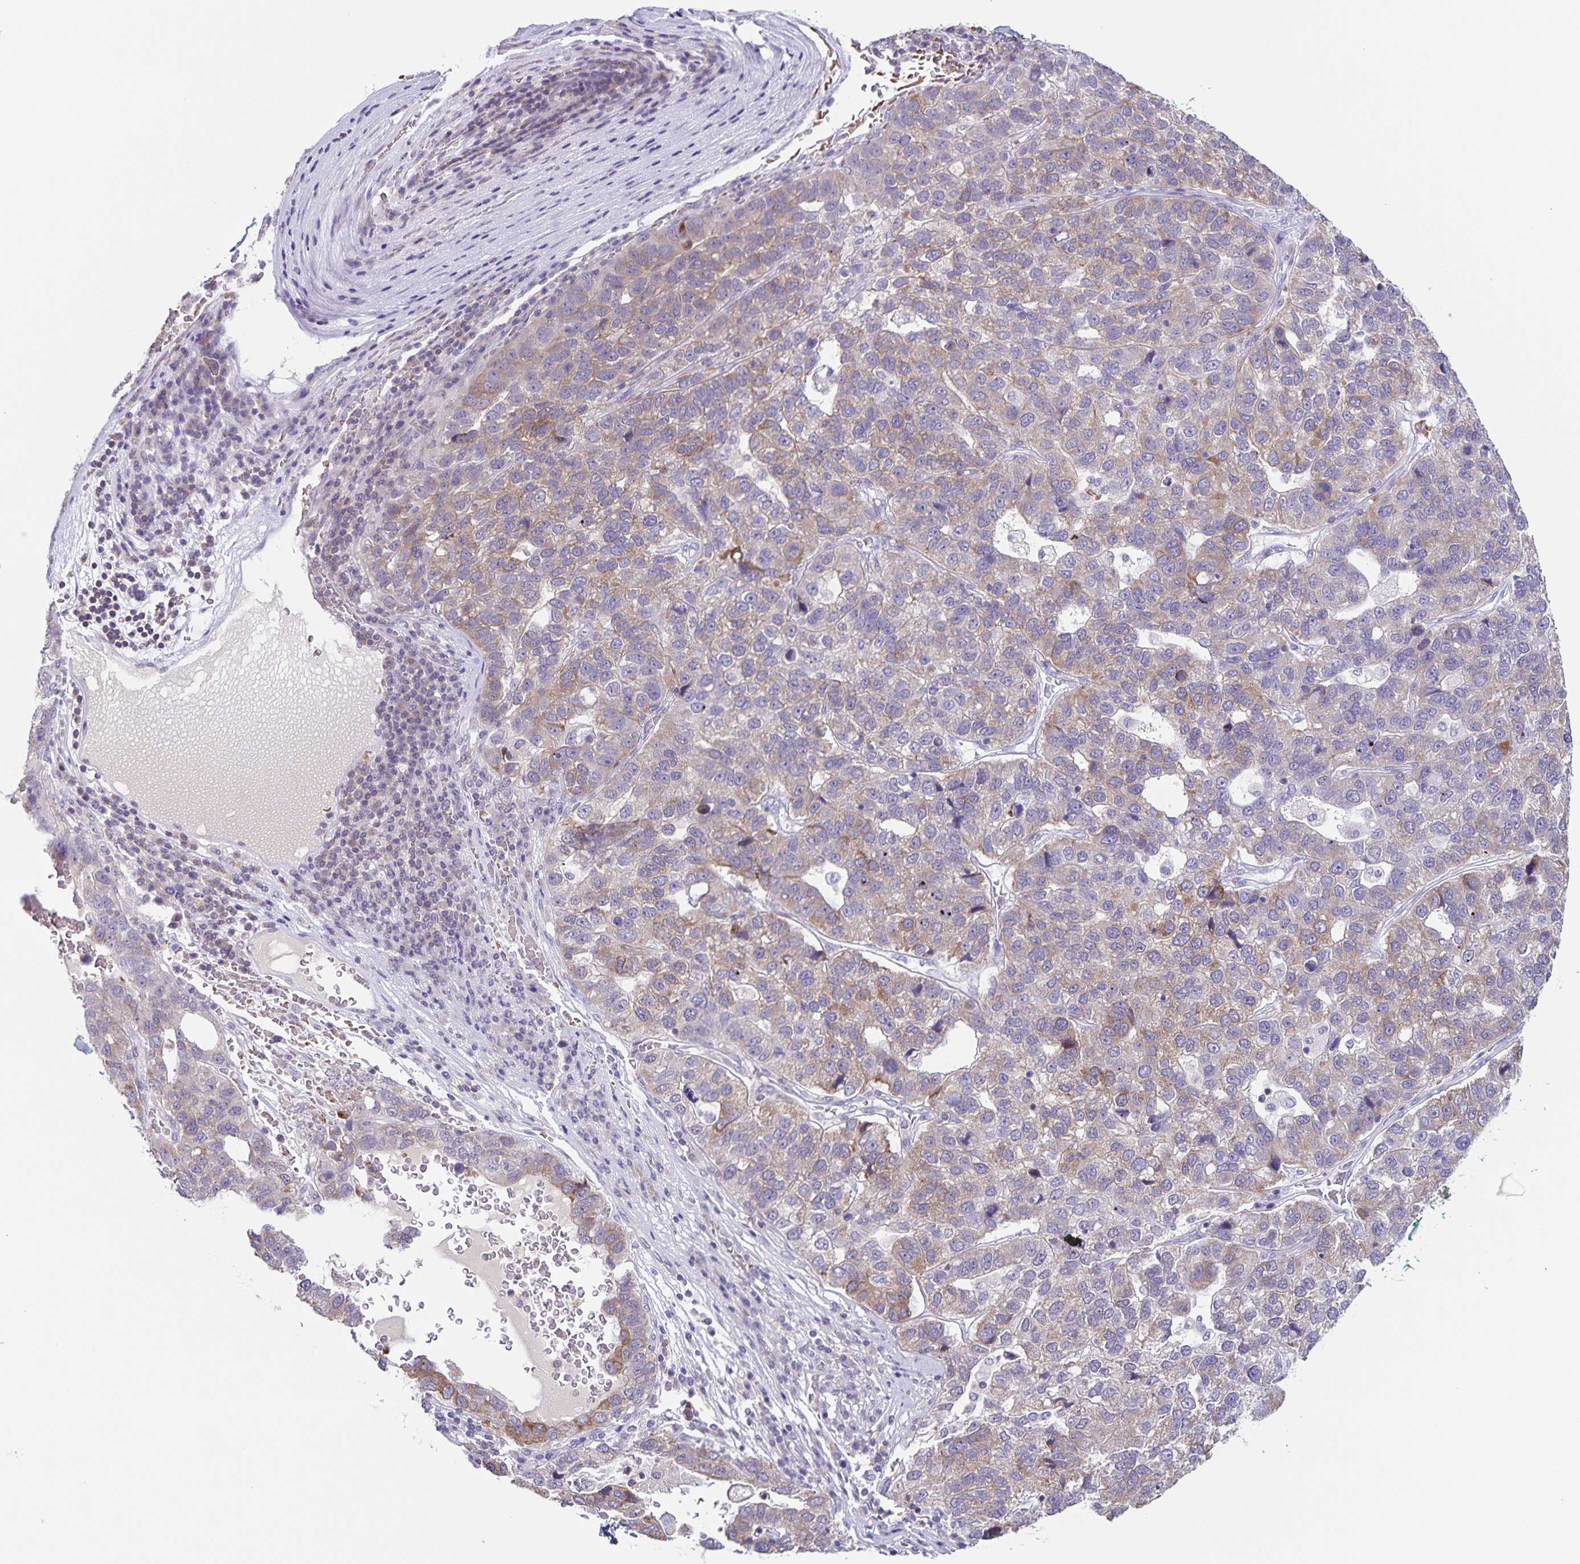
{"staining": {"intensity": "weak", "quantity": "25%-75%", "location": "cytoplasmic/membranous"}, "tissue": "pancreatic cancer", "cell_type": "Tumor cells", "image_type": "cancer", "snomed": [{"axis": "morphology", "description": "Adenocarcinoma, NOS"}, {"axis": "topography", "description": "Pancreas"}], "caption": "Adenocarcinoma (pancreatic) tissue reveals weak cytoplasmic/membranous positivity in about 25%-75% of tumor cells, visualized by immunohistochemistry.", "gene": "STPG4", "patient": {"sex": "female", "age": 61}}